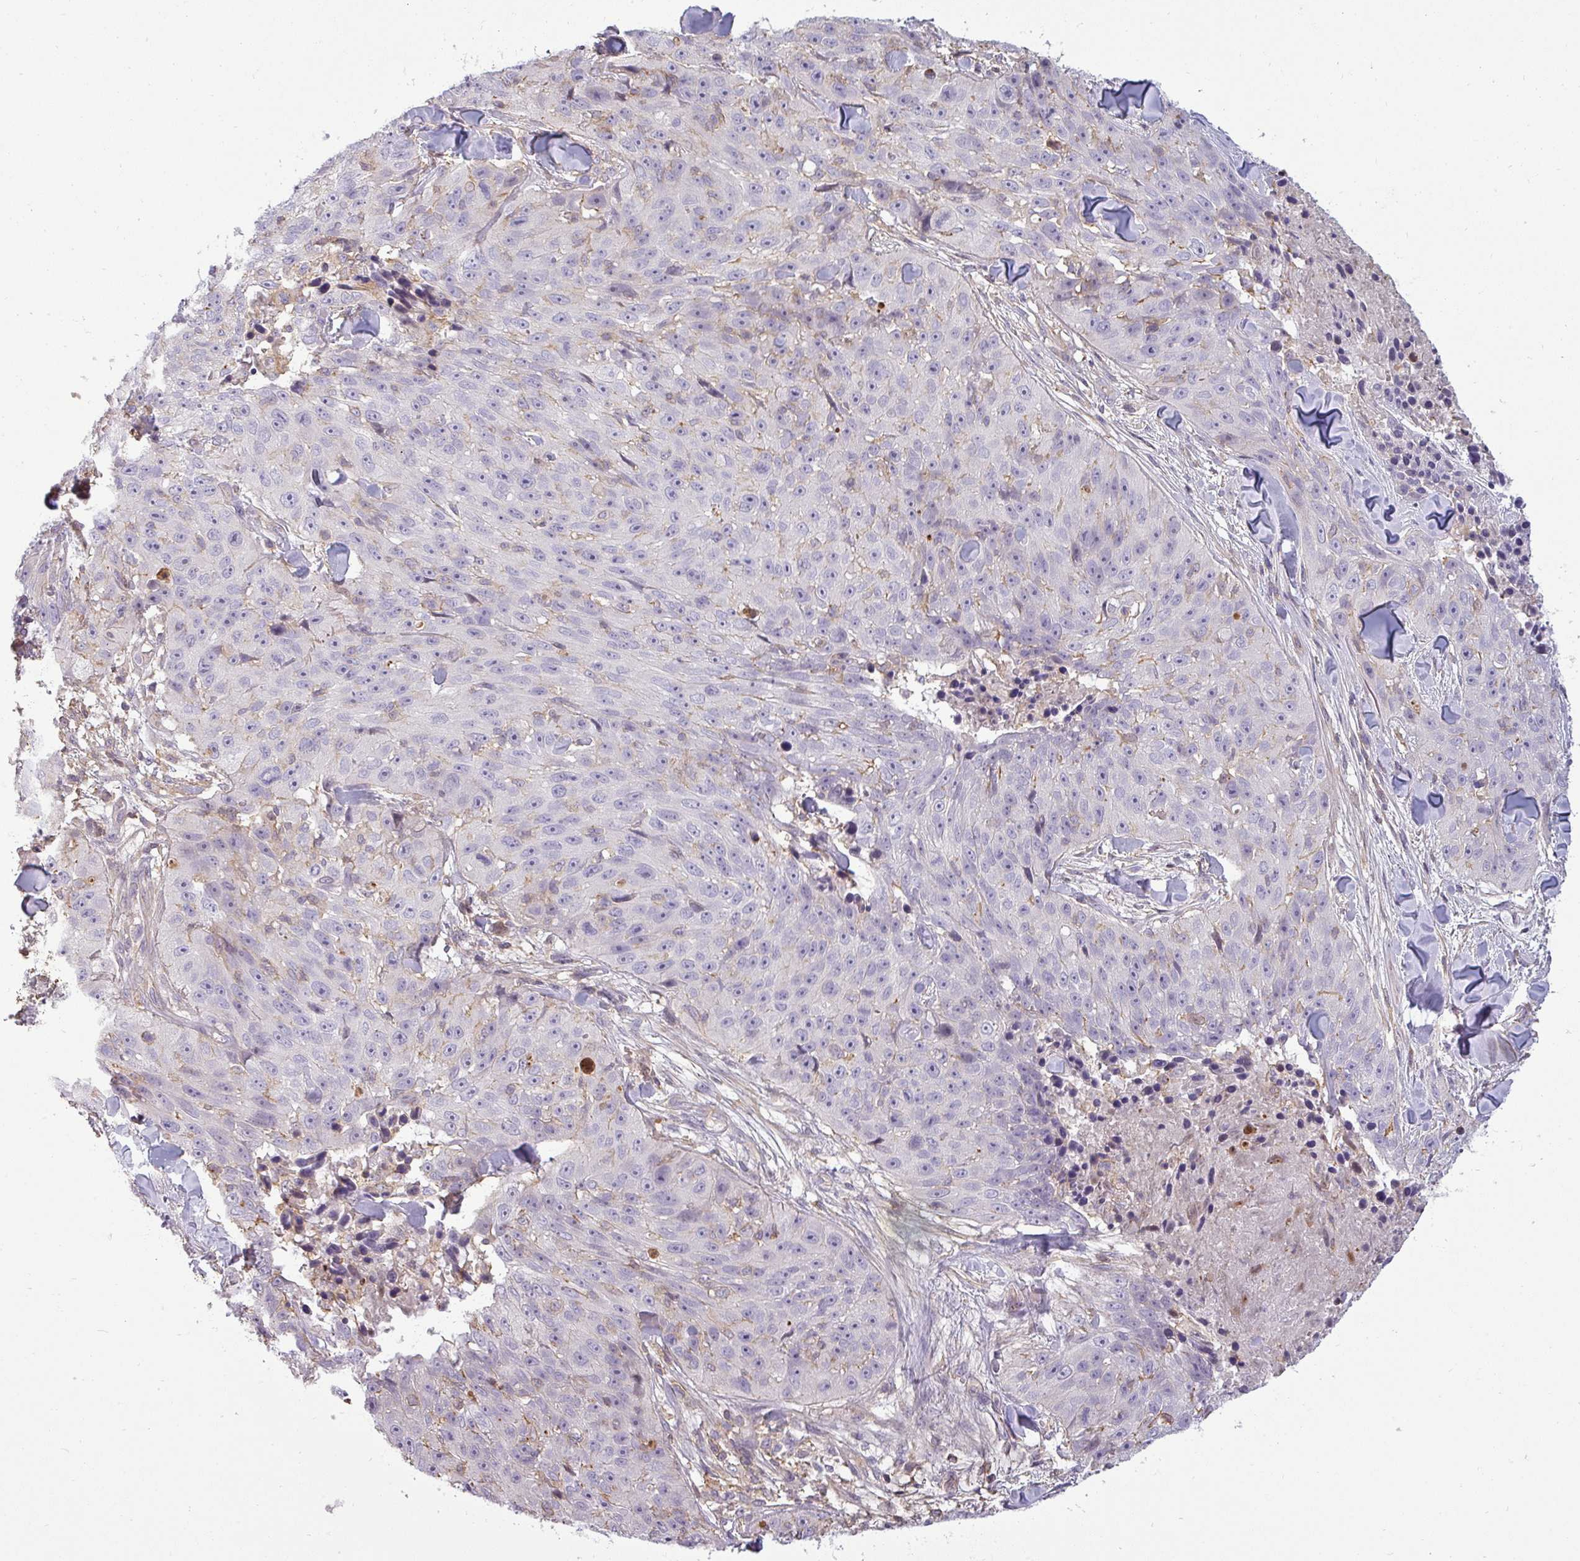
{"staining": {"intensity": "negative", "quantity": "none", "location": "none"}, "tissue": "skin cancer", "cell_type": "Tumor cells", "image_type": "cancer", "snomed": [{"axis": "morphology", "description": "Squamous cell carcinoma, NOS"}, {"axis": "topography", "description": "Skin"}], "caption": "IHC photomicrograph of skin cancer stained for a protein (brown), which demonstrates no staining in tumor cells. Nuclei are stained in blue.", "gene": "ZNF835", "patient": {"sex": "female", "age": 87}}